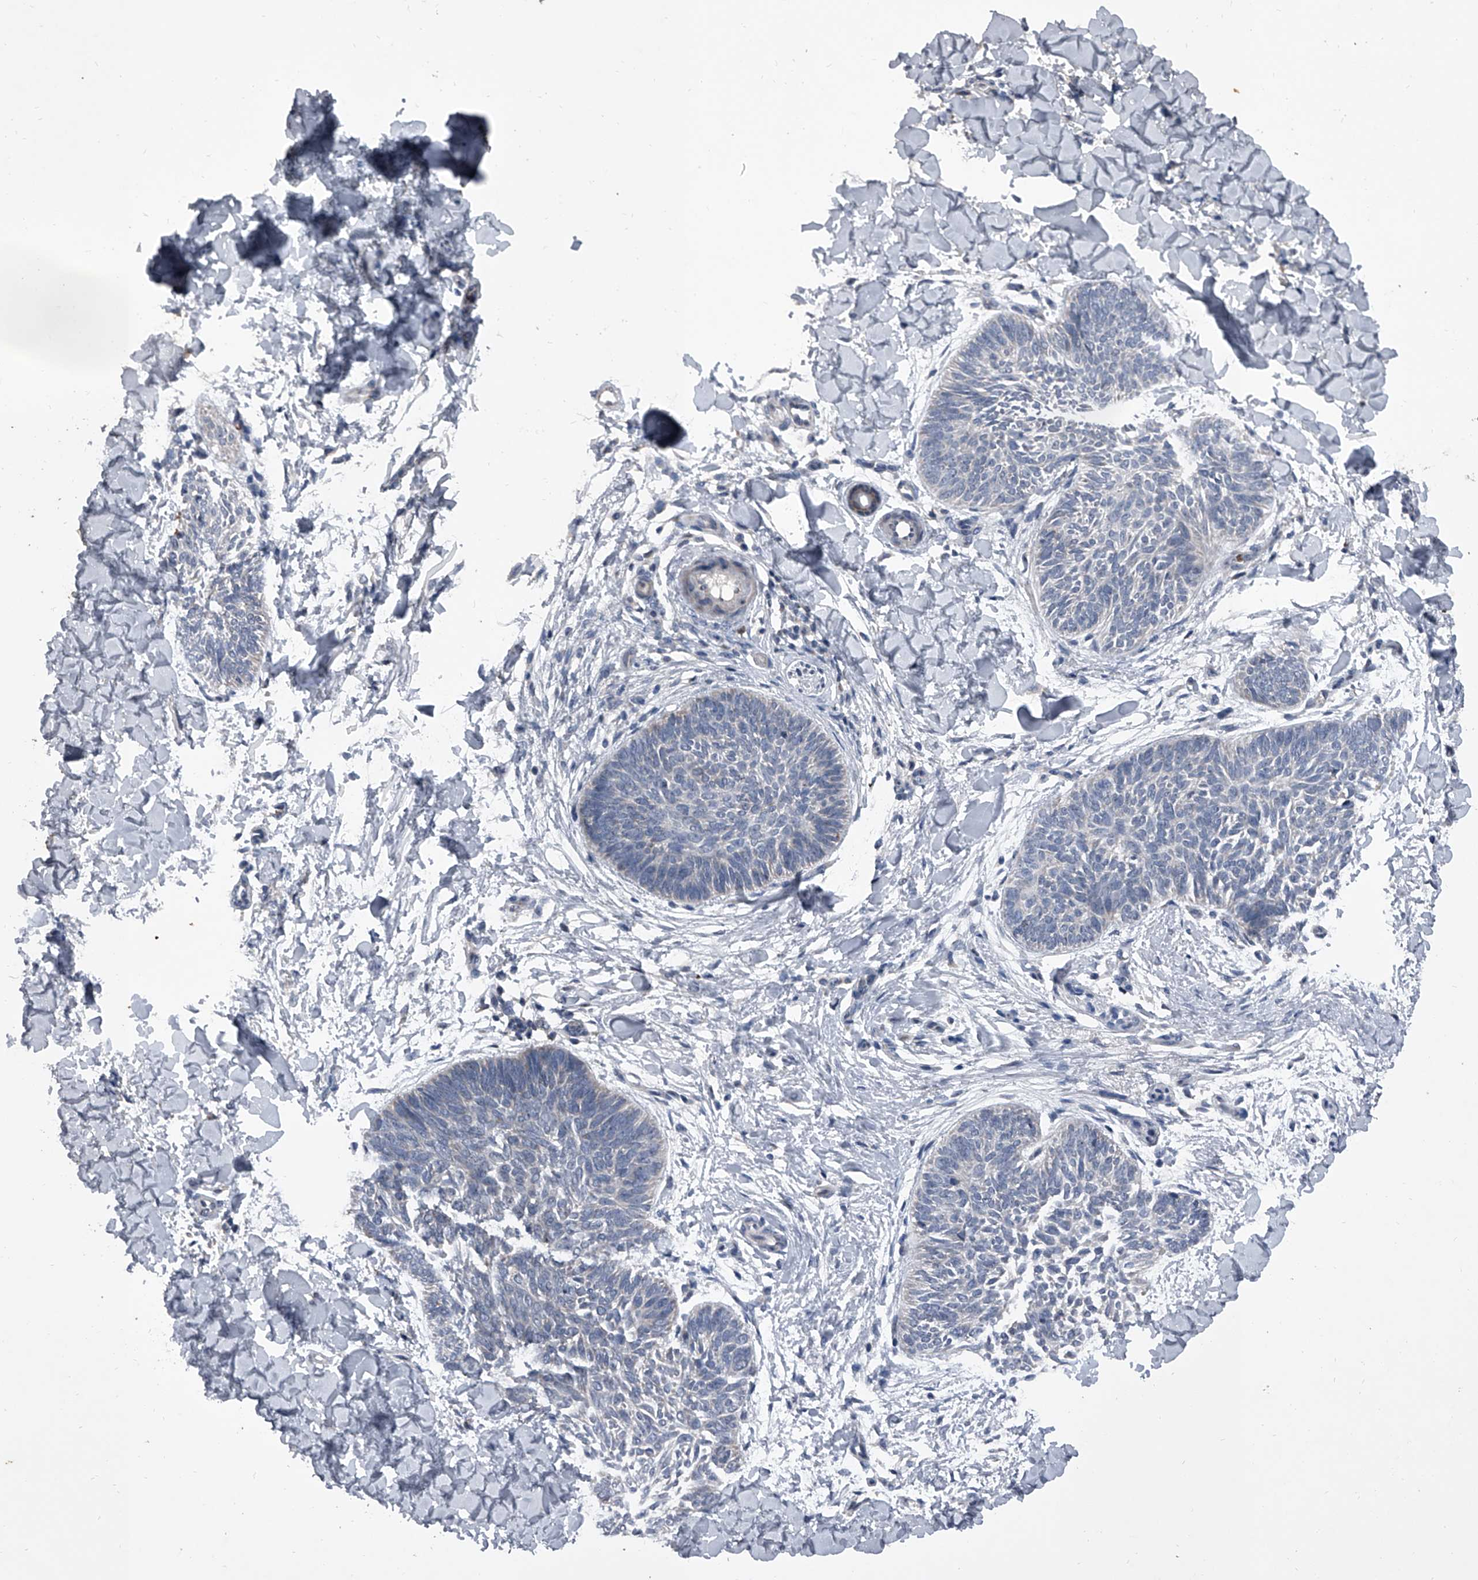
{"staining": {"intensity": "negative", "quantity": "none", "location": "none"}, "tissue": "skin cancer", "cell_type": "Tumor cells", "image_type": "cancer", "snomed": [{"axis": "morphology", "description": "Normal tissue, NOS"}, {"axis": "morphology", "description": "Basal cell carcinoma"}, {"axis": "topography", "description": "Skin"}], "caption": "This histopathology image is of basal cell carcinoma (skin) stained with IHC to label a protein in brown with the nuclei are counter-stained blue. There is no expression in tumor cells. (DAB (3,3'-diaminobenzidine) immunohistochemistry (IHC), high magnification).", "gene": "CEP85L", "patient": {"sex": "male", "age": 50}}